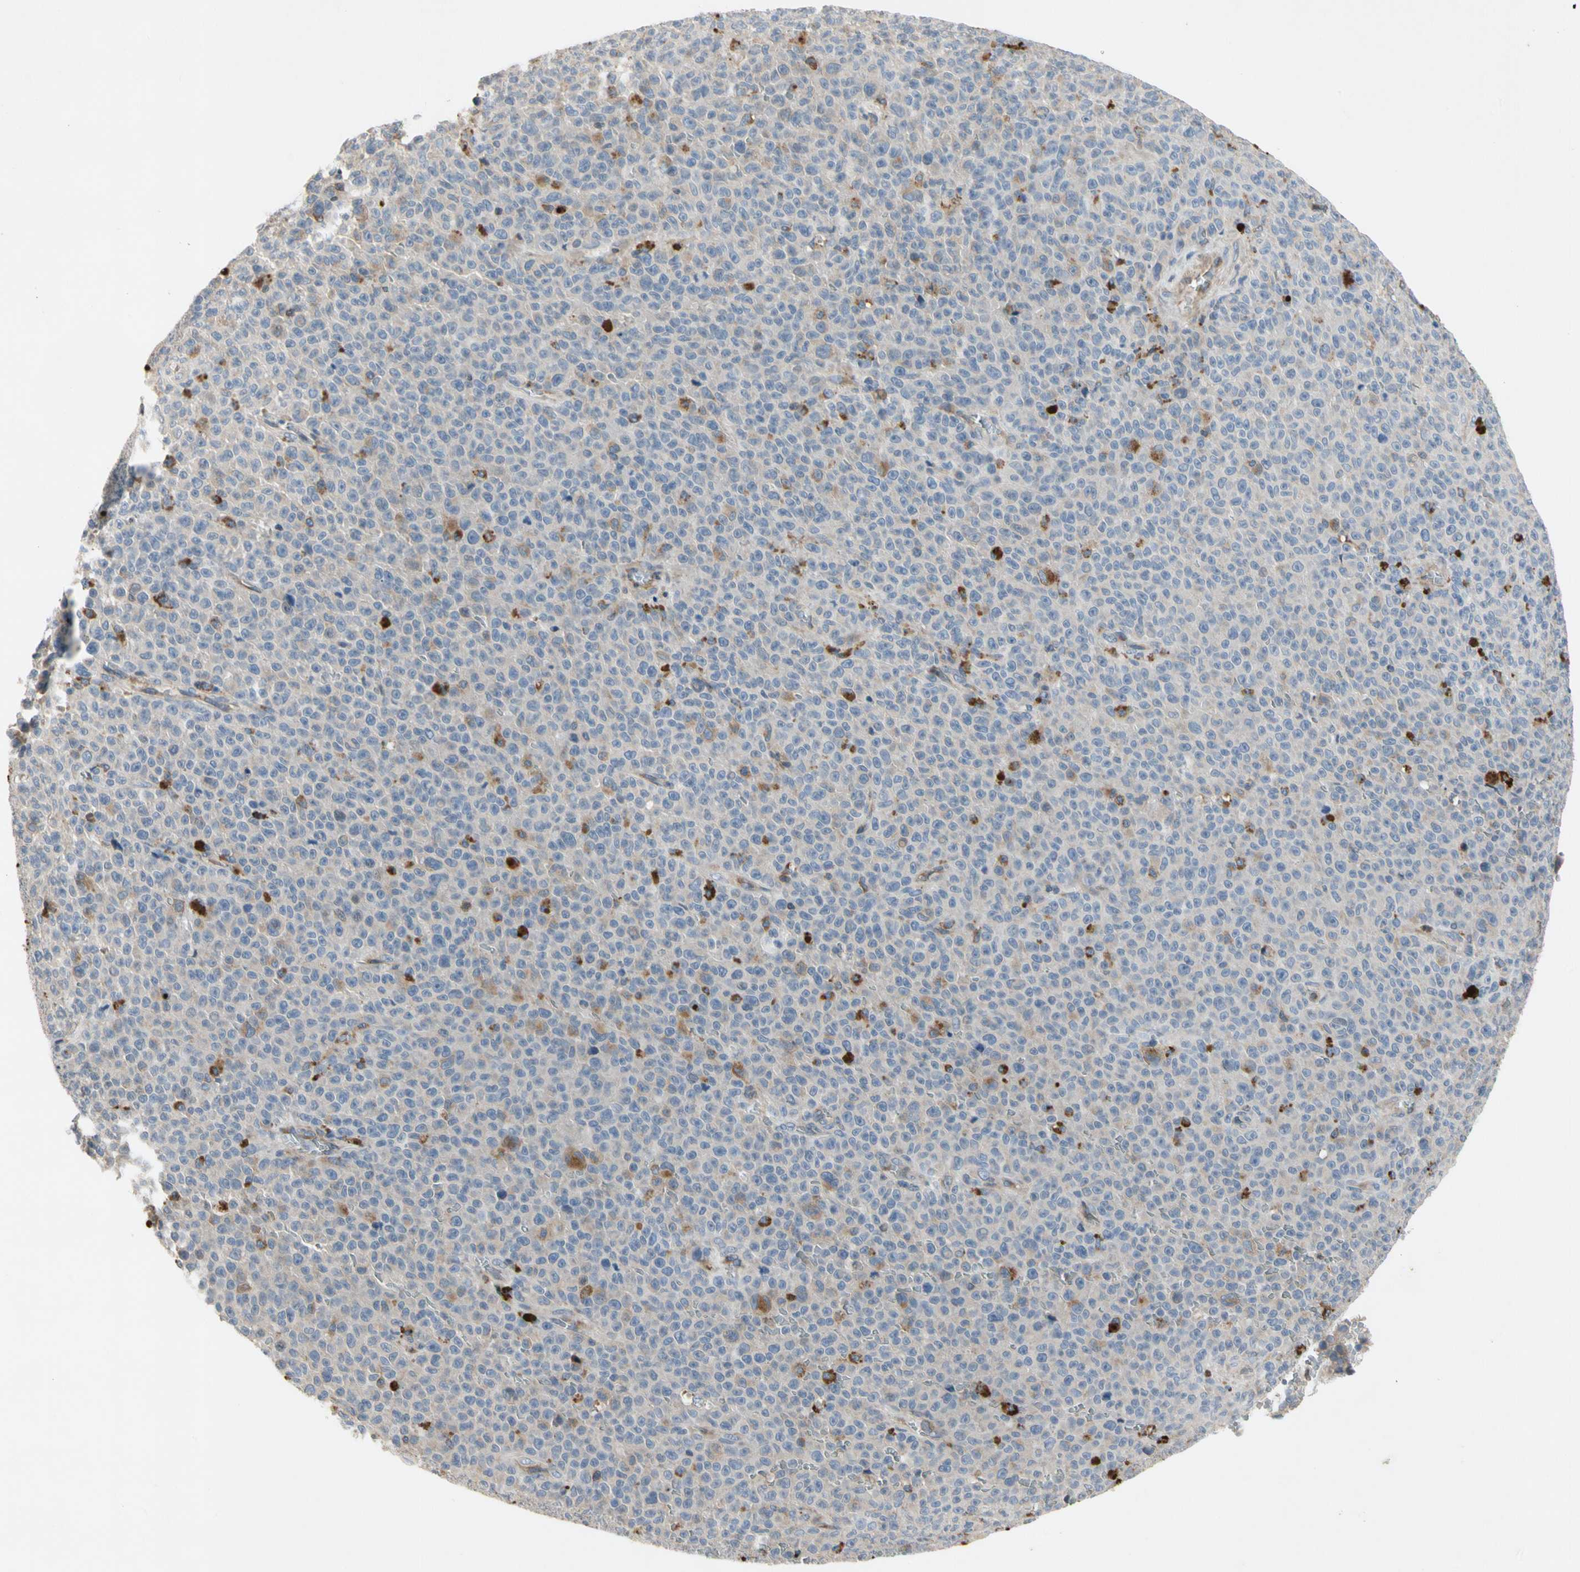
{"staining": {"intensity": "negative", "quantity": "none", "location": "none"}, "tissue": "melanoma", "cell_type": "Tumor cells", "image_type": "cancer", "snomed": [{"axis": "morphology", "description": "Malignant melanoma, NOS"}, {"axis": "topography", "description": "Skin"}], "caption": "An immunohistochemistry (IHC) micrograph of malignant melanoma is shown. There is no staining in tumor cells of malignant melanoma.", "gene": "CRTAC1", "patient": {"sex": "female", "age": 82}}